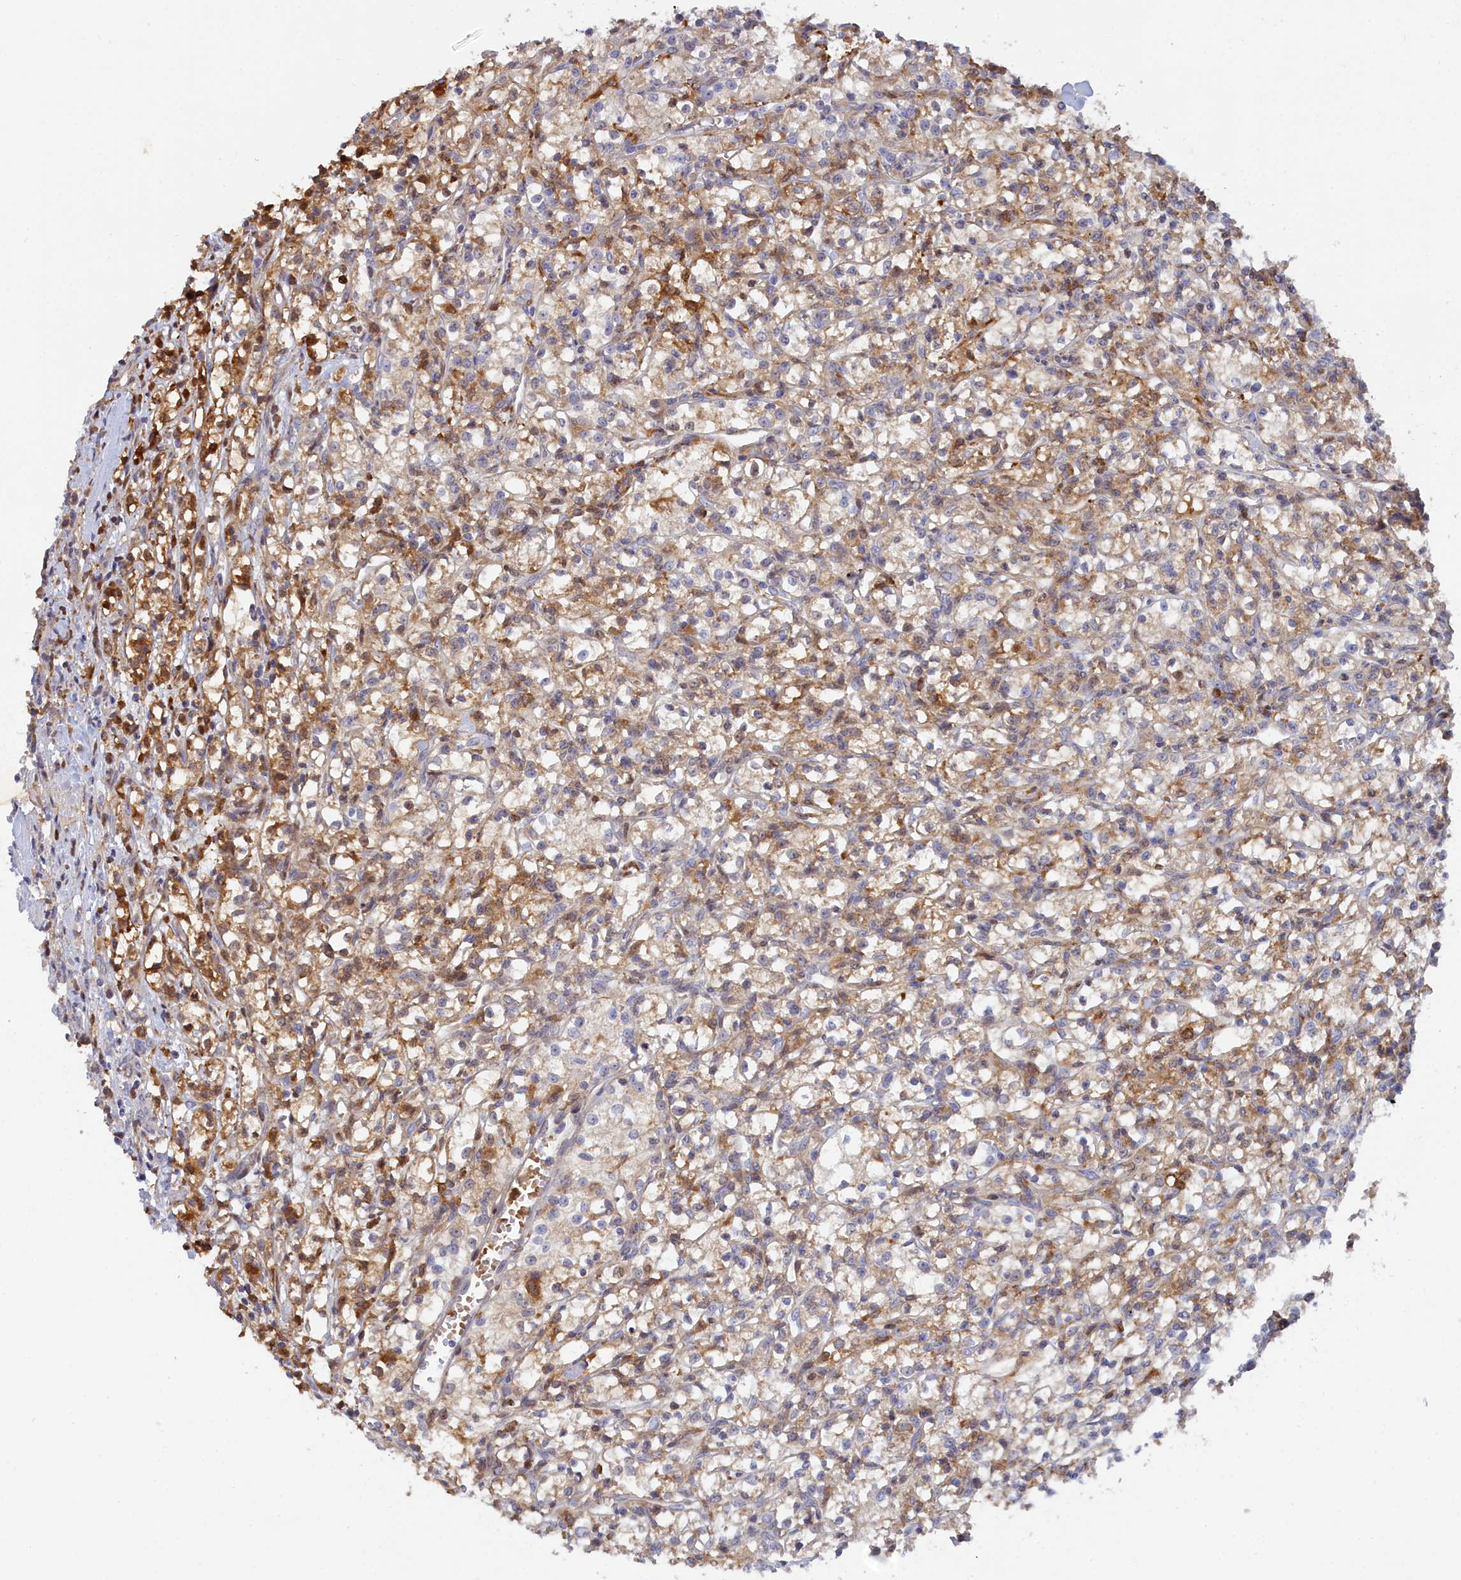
{"staining": {"intensity": "moderate", "quantity": "25%-75%", "location": "cytoplasmic/membranous"}, "tissue": "renal cancer", "cell_type": "Tumor cells", "image_type": "cancer", "snomed": [{"axis": "morphology", "description": "Adenocarcinoma, NOS"}, {"axis": "topography", "description": "Kidney"}], "caption": "IHC image of human adenocarcinoma (renal) stained for a protein (brown), which reveals medium levels of moderate cytoplasmic/membranous positivity in approximately 25%-75% of tumor cells.", "gene": "SPATA5L1", "patient": {"sex": "female", "age": 59}}